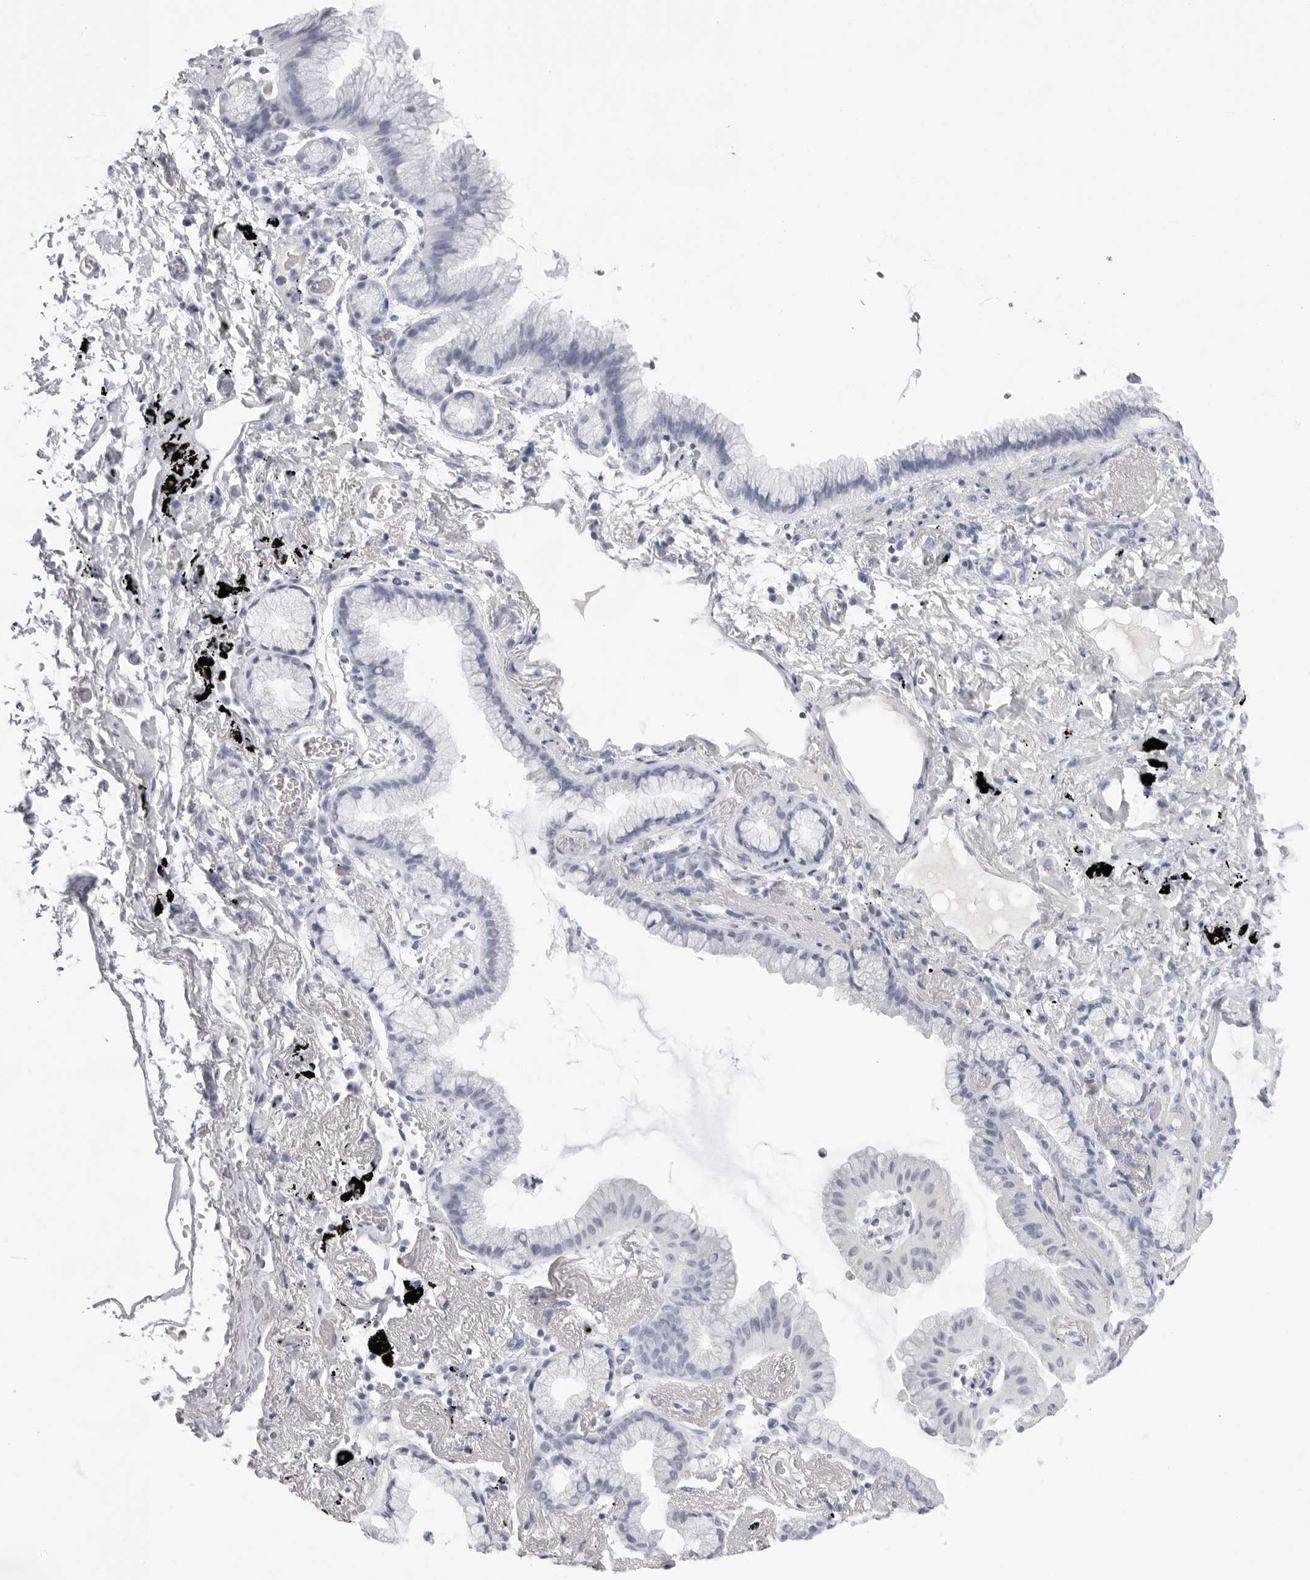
{"staining": {"intensity": "negative", "quantity": "none", "location": "none"}, "tissue": "lung cancer", "cell_type": "Tumor cells", "image_type": "cancer", "snomed": [{"axis": "morphology", "description": "Adenocarcinoma, NOS"}, {"axis": "topography", "description": "Lung"}], "caption": "This is a micrograph of IHC staining of lung cancer (adenocarcinoma), which shows no staining in tumor cells.", "gene": "CST5", "patient": {"sex": "female", "age": 70}}